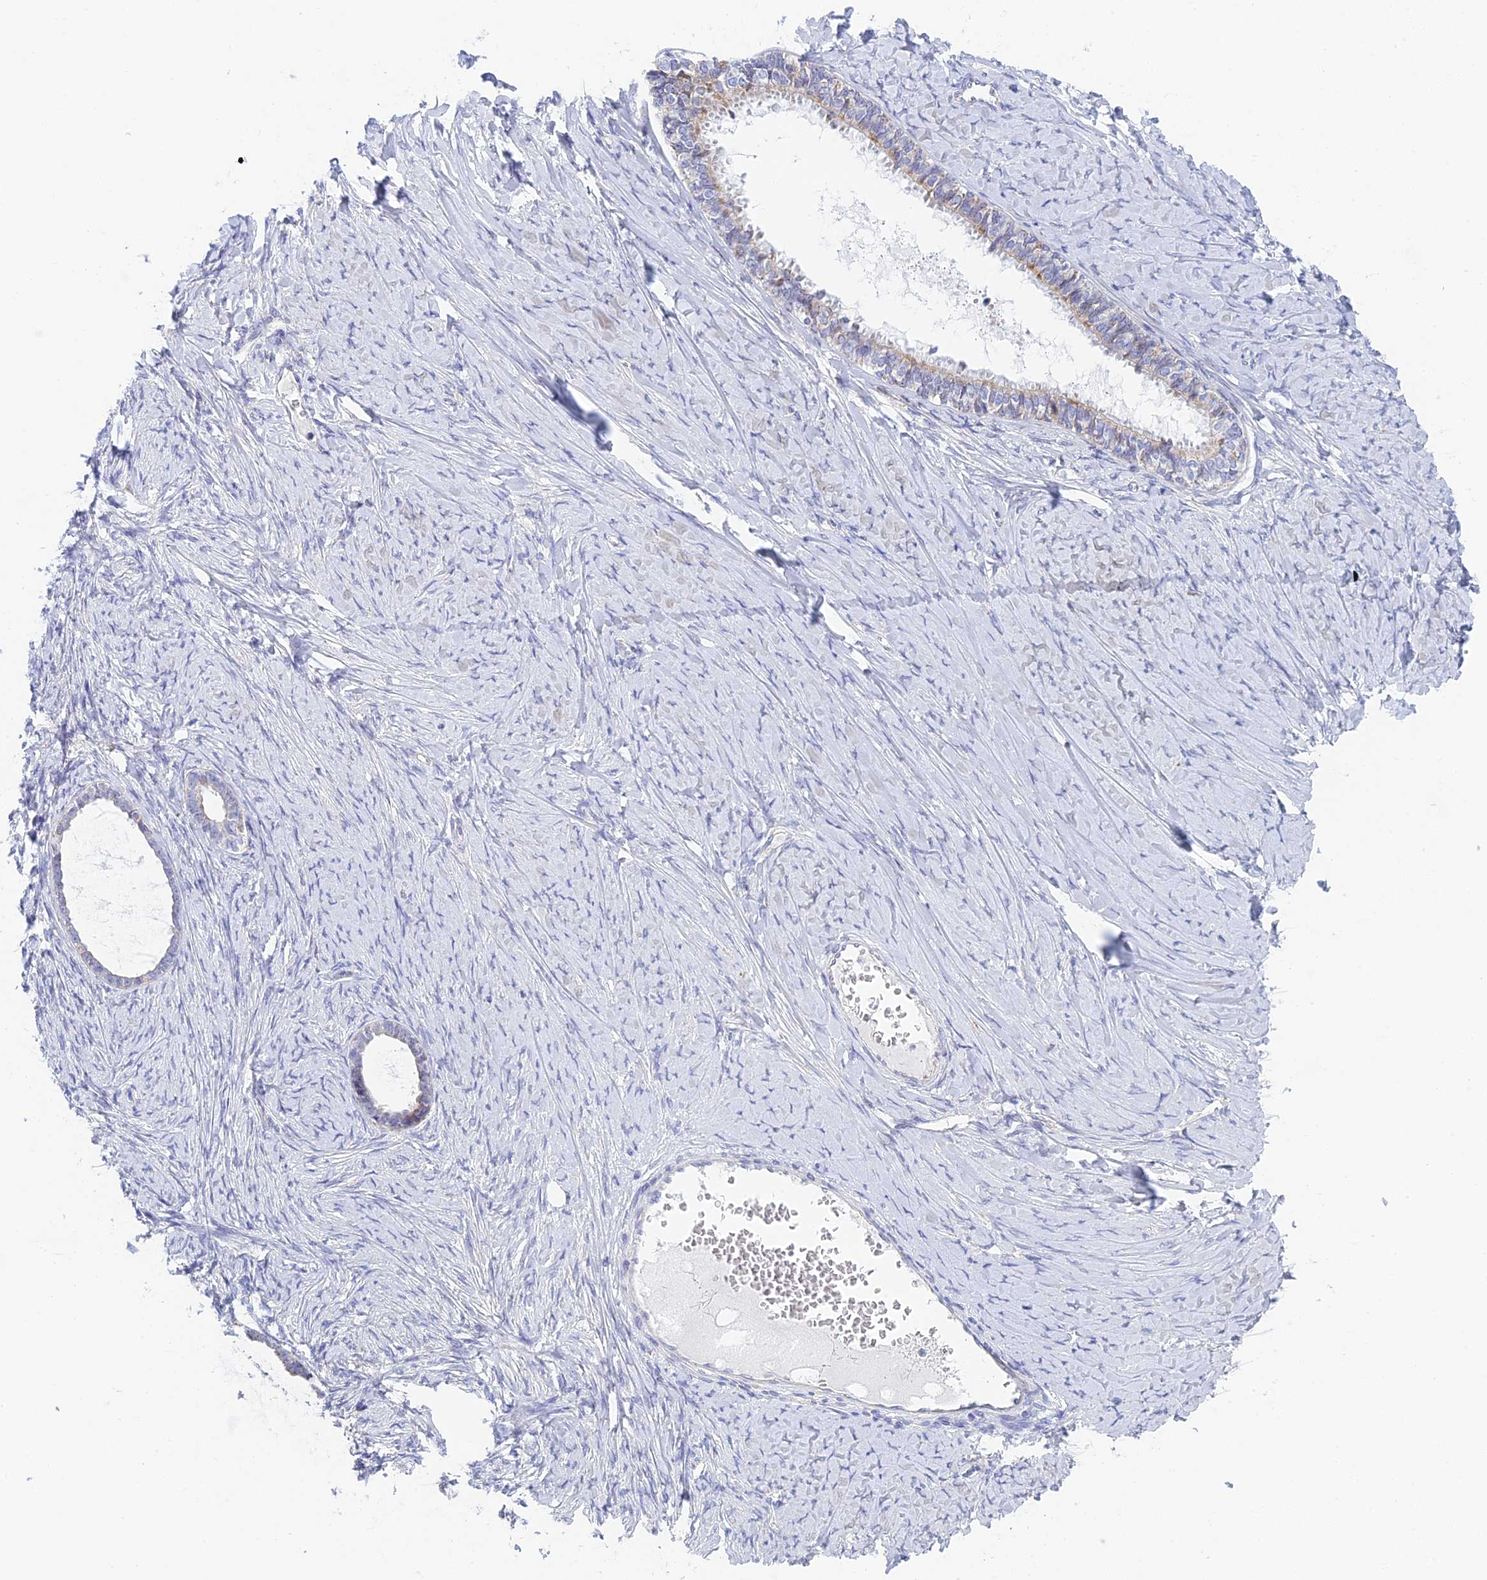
{"staining": {"intensity": "weak", "quantity": "<25%", "location": "cytoplasmic/membranous"}, "tissue": "ovarian cancer", "cell_type": "Tumor cells", "image_type": "cancer", "snomed": [{"axis": "morphology", "description": "Cystadenocarcinoma, serous, NOS"}, {"axis": "topography", "description": "Ovary"}], "caption": "Immunohistochemistry photomicrograph of ovarian serous cystadenocarcinoma stained for a protein (brown), which reveals no expression in tumor cells. Nuclei are stained in blue.", "gene": "REXO5", "patient": {"sex": "female", "age": 79}}